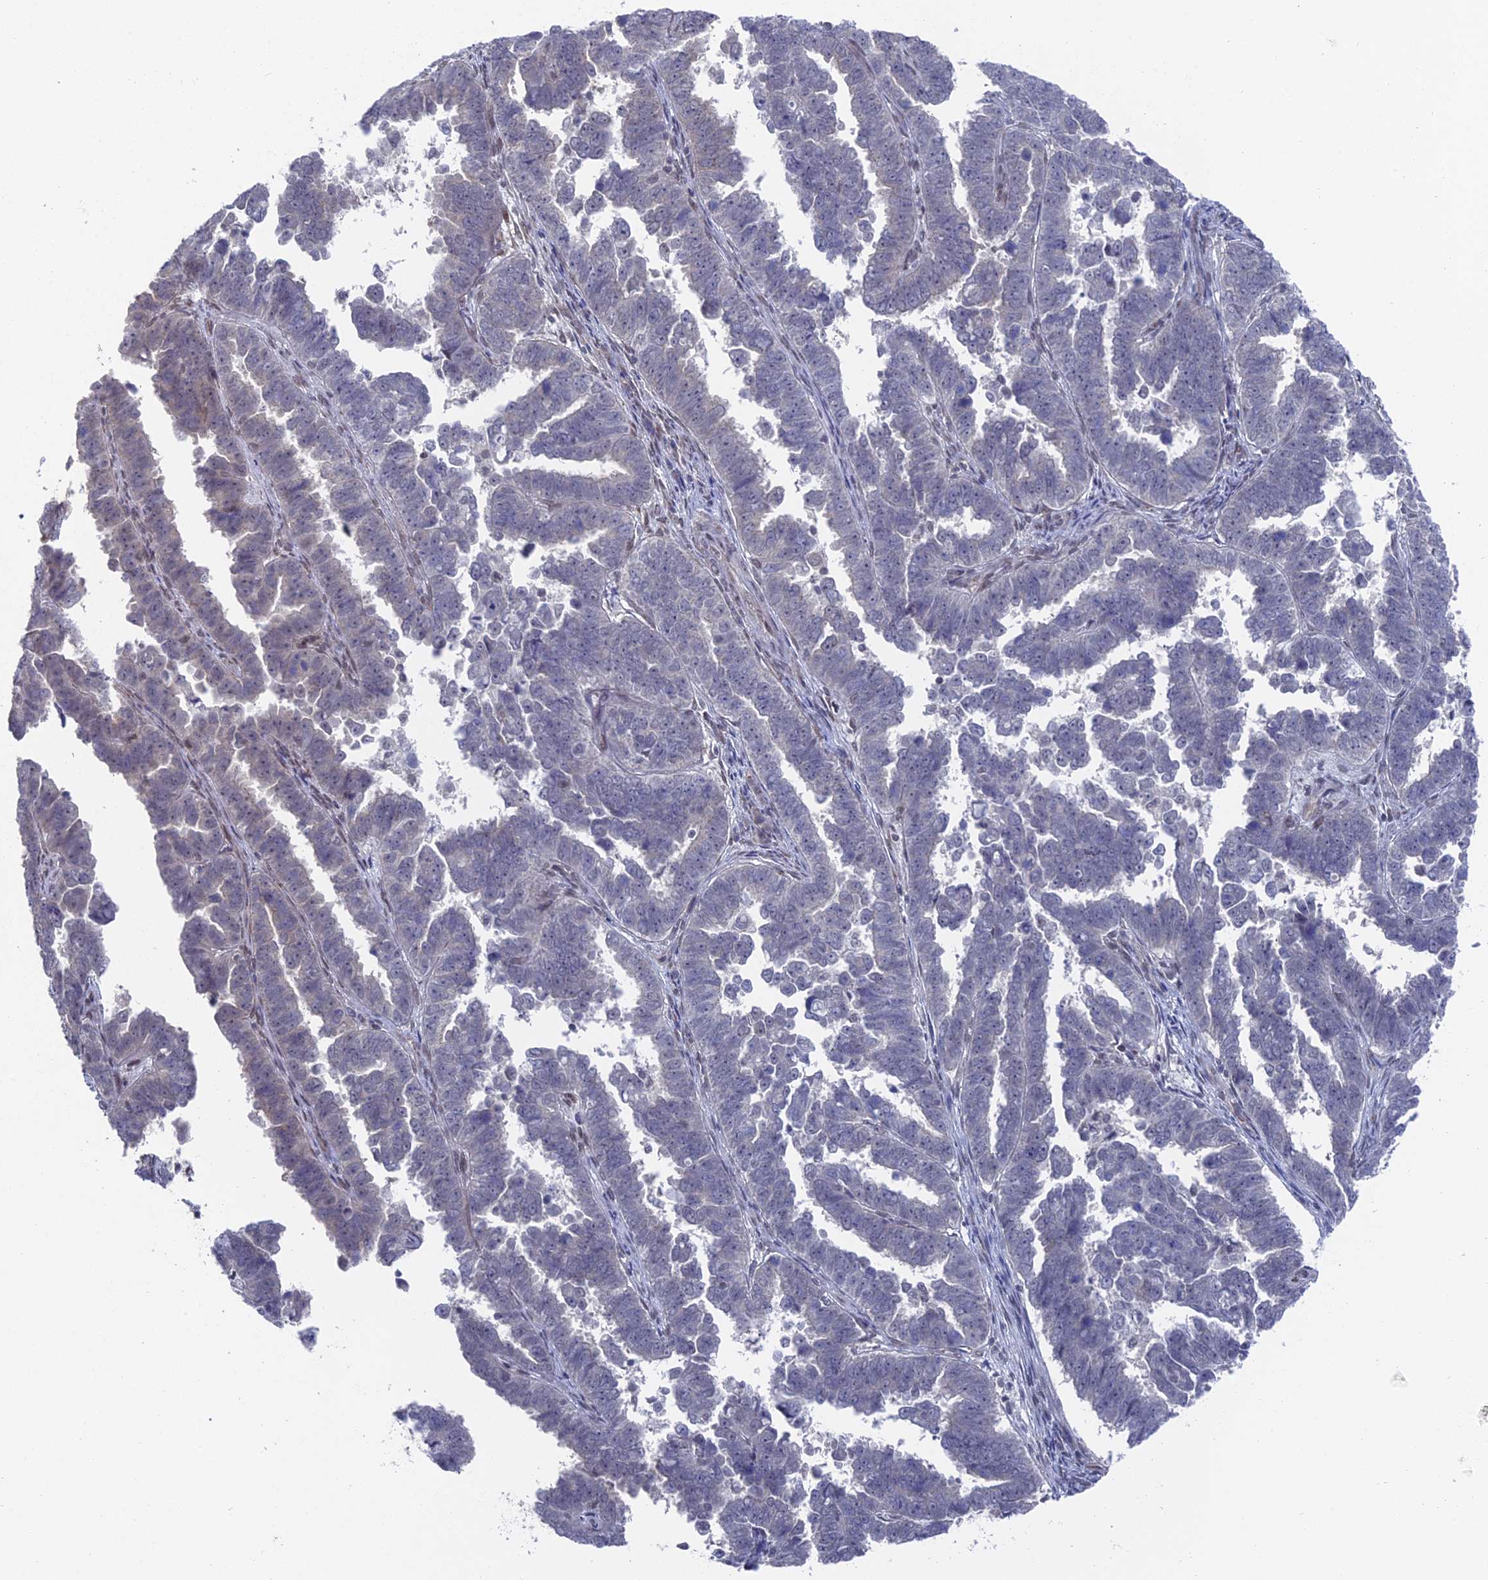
{"staining": {"intensity": "negative", "quantity": "none", "location": "none"}, "tissue": "endometrial cancer", "cell_type": "Tumor cells", "image_type": "cancer", "snomed": [{"axis": "morphology", "description": "Adenocarcinoma, NOS"}, {"axis": "topography", "description": "Endometrium"}], "caption": "Endometrial cancer (adenocarcinoma) stained for a protein using immunohistochemistry exhibits no expression tumor cells.", "gene": "FHIP2A", "patient": {"sex": "female", "age": 75}}